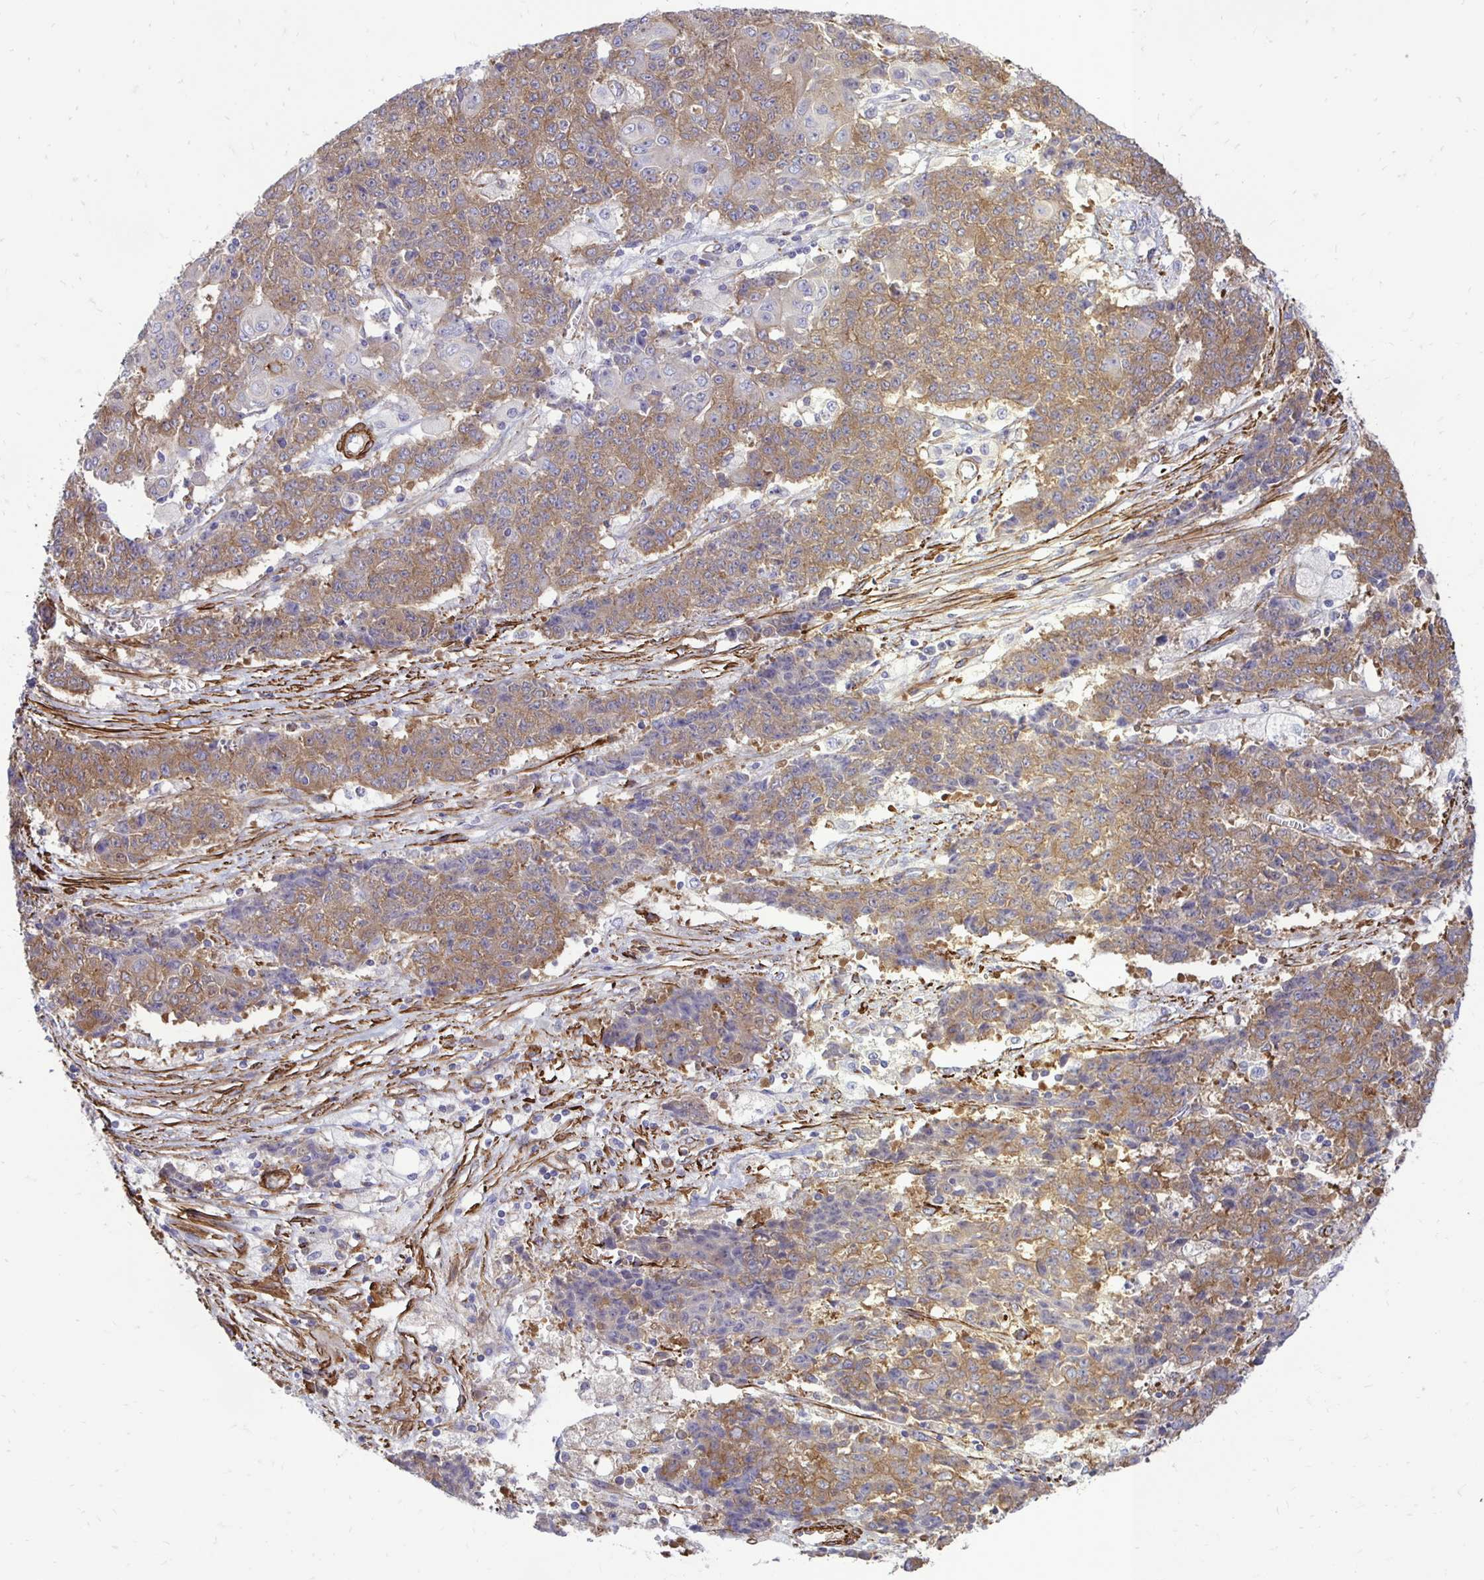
{"staining": {"intensity": "moderate", "quantity": ">75%", "location": "cytoplasmic/membranous"}, "tissue": "ovarian cancer", "cell_type": "Tumor cells", "image_type": "cancer", "snomed": [{"axis": "morphology", "description": "Carcinoma, endometroid"}, {"axis": "topography", "description": "Ovary"}], "caption": "About >75% of tumor cells in endometroid carcinoma (ovarian) exhibit moderate cytoplasmic/membranous protein expression as visualized by brown immunohistochemical staining.", "gene": "CTPS1", "patient": {"sex": "female", "age": 42}}